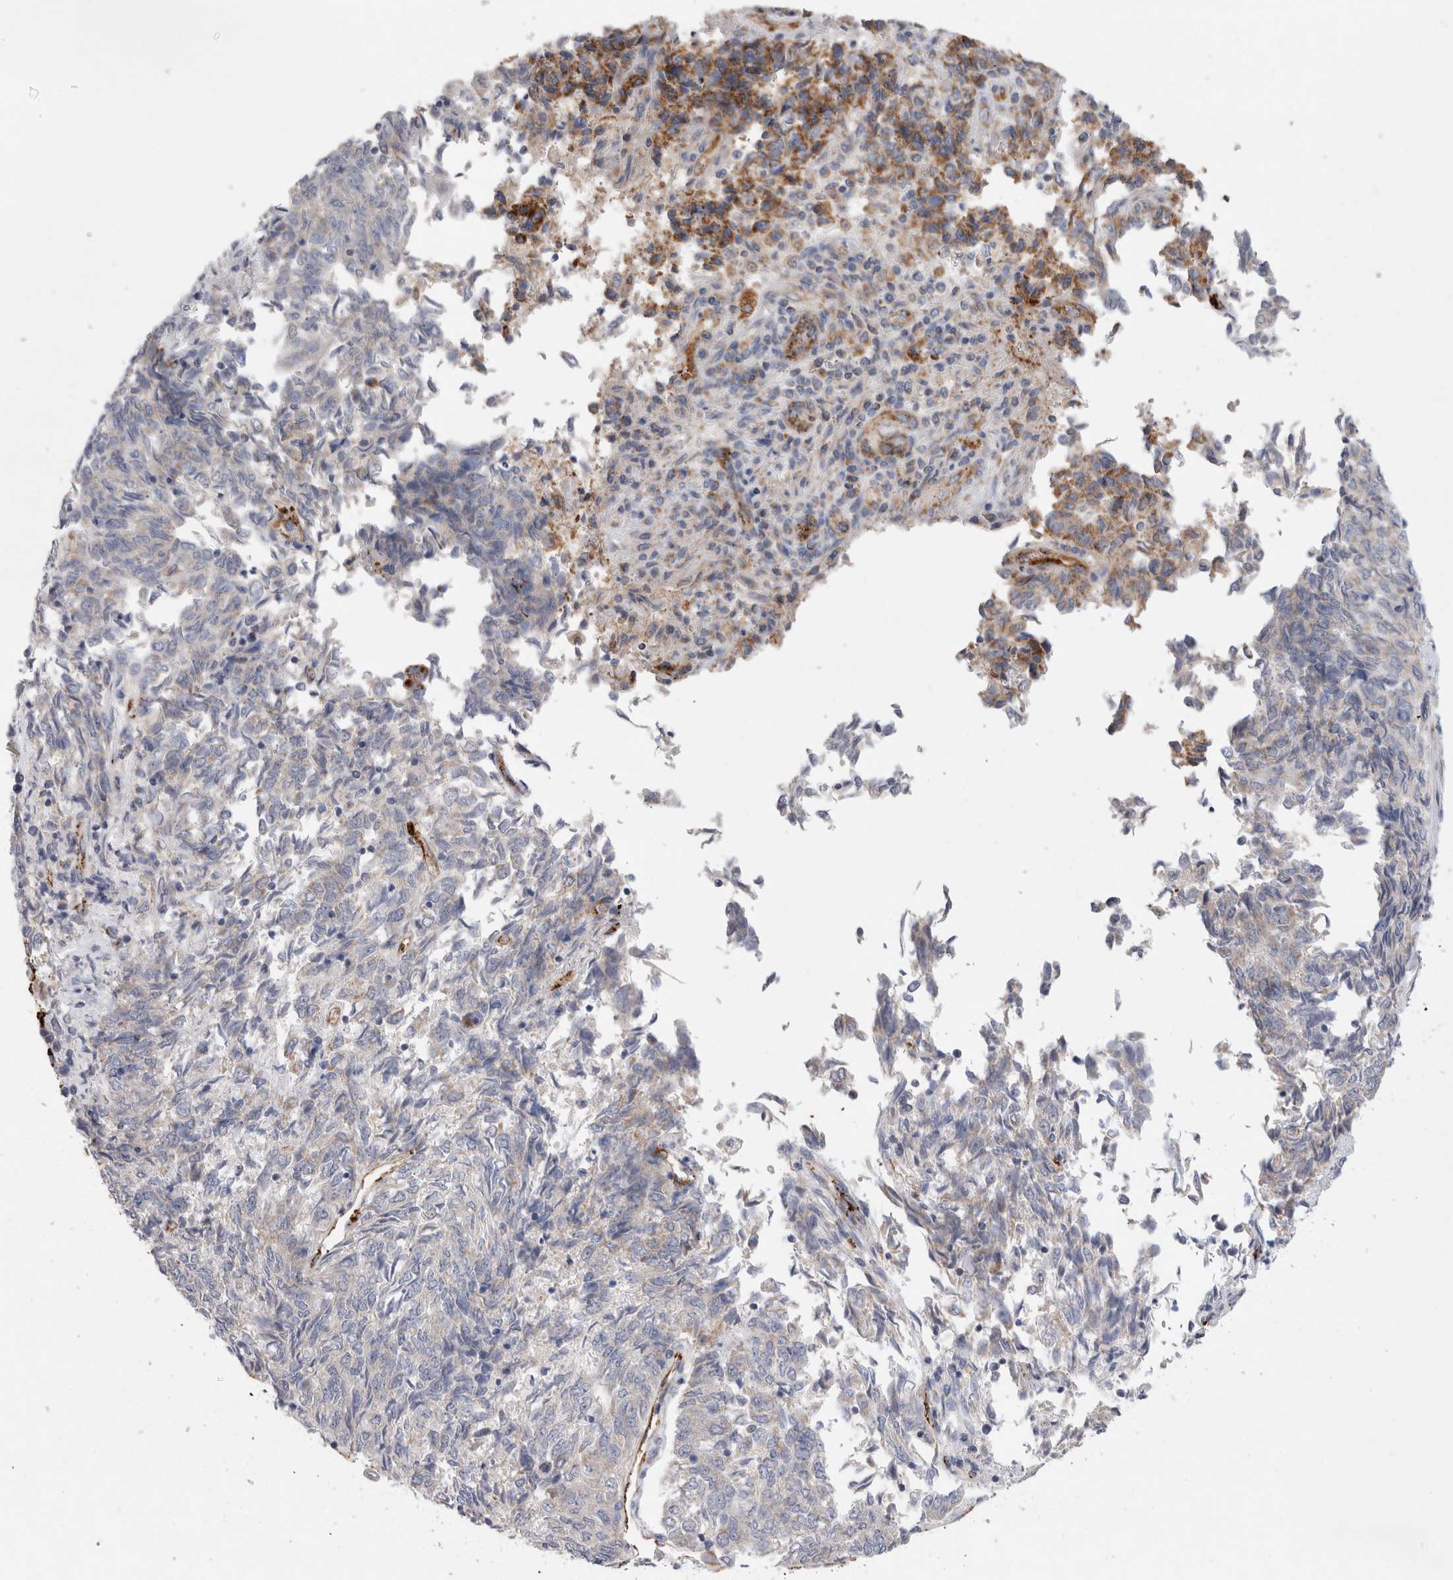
{"staining": {"intensity": "weak", "quantity": "25%-75%", "location": "cytoplasmic/membranous"}, "tissue": "endometrial cancer", "cell_type": "Tumor cells", "image_type": "cancer", "snomed": [{"axis": "morphology", "description": "Adenocarcinoma, NOS"}, {"axis": "topography", "description": "Endometrium"}], "caption": "The micrograph reveals immunohistochemical staining of endometrial adenocarcinoma. There is weak cytoplasmic/membranous staining is identified in about 25%-75% of tumor cells.", "gene": "IARS2", "patient": {"sex": "female", "age": 80}}